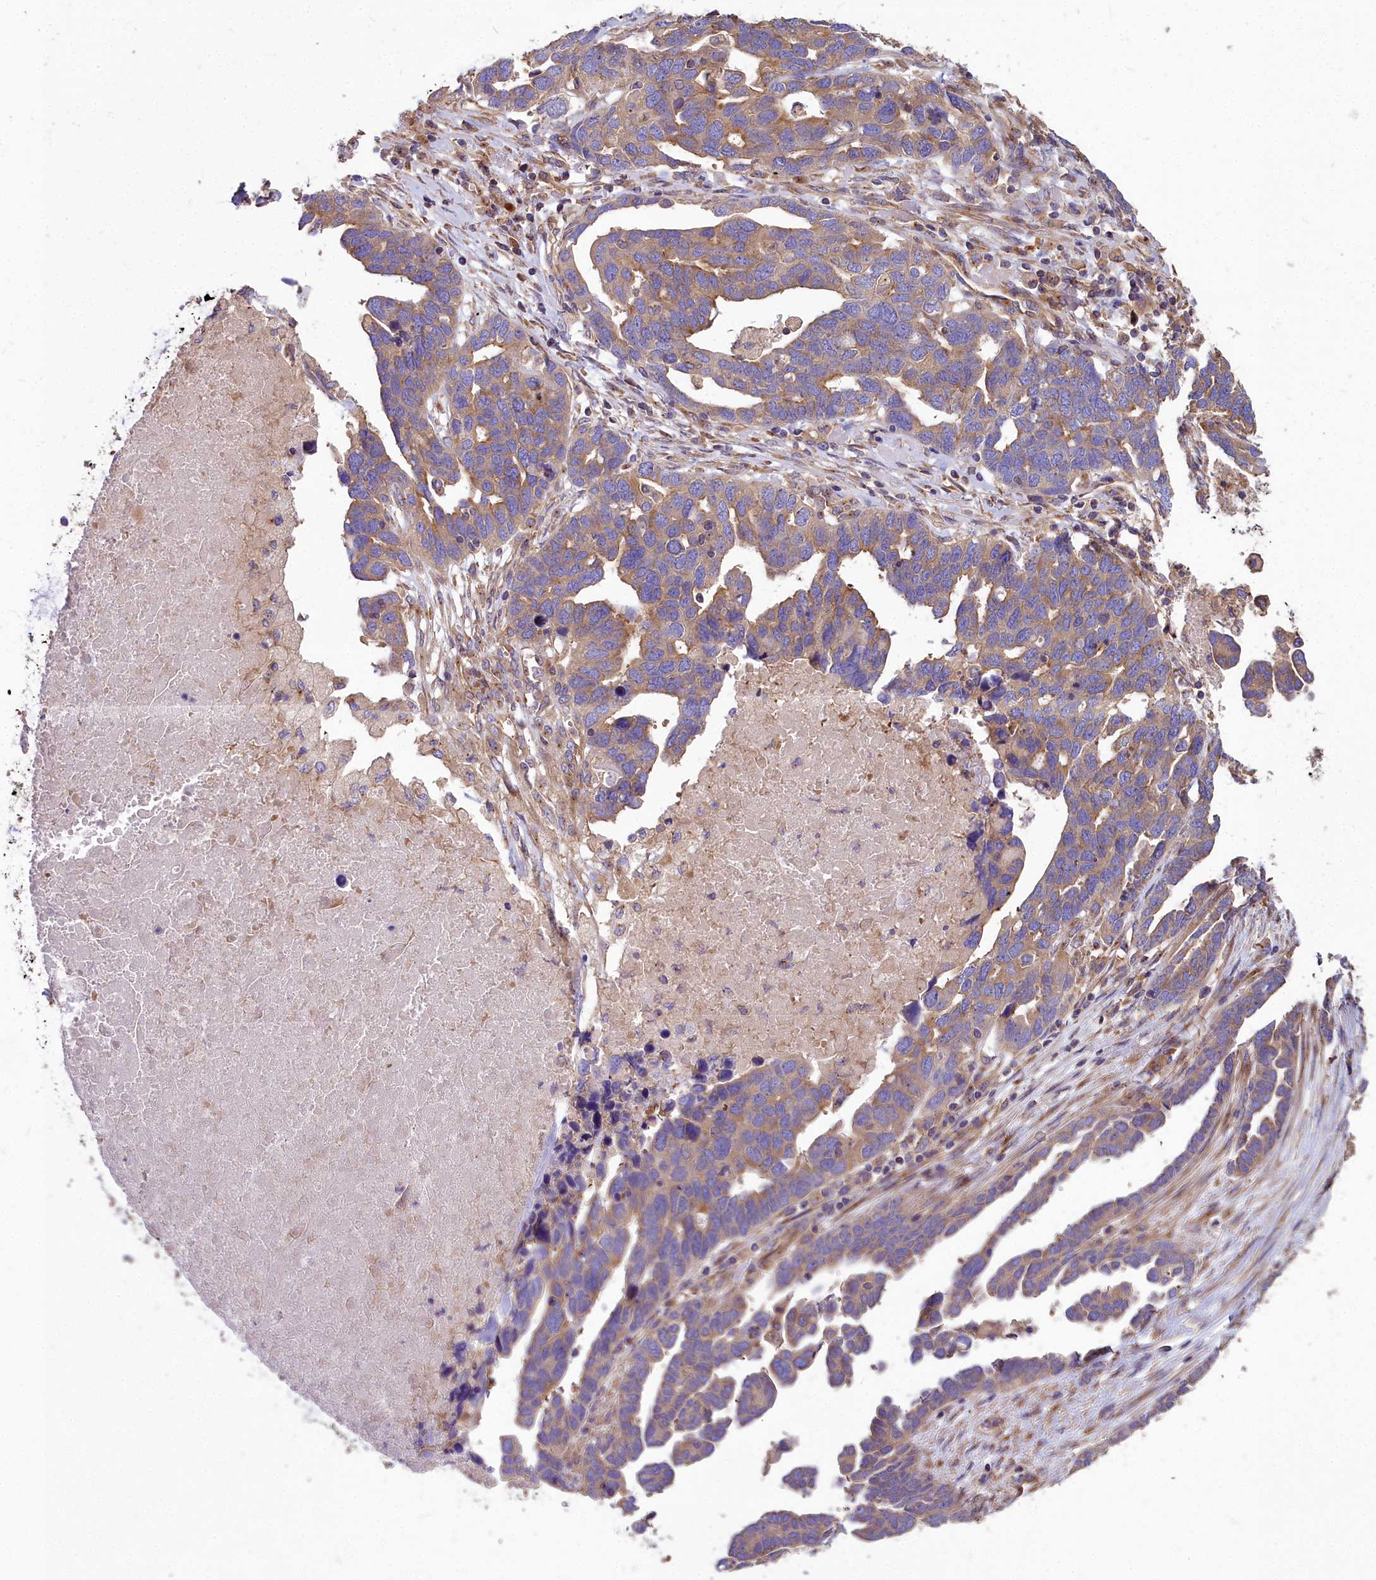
{"staining": {"intensity": "moderate", "quantity": "25%-75%", "location": "cytoplasmic/membranous"}, "tissue": "ovarian cancer", "cell_type": "Tumor cells", "image_type": "cancer", "snomed": [{"axis": "morphology", "description": "Cystadenocarcinoma, serous, NOS"}, {"axis": "topography", "description": "Ovary"}], "caption": "Moderate cytoplasmic/membranous staining for a protein is identified in about 25%-75% of tumor cells of ovarian cancer (serous cystadenocarcinoma) using IHC.", "gene": "DCTN3", "patient": {"sex": "female", "age": 54}}